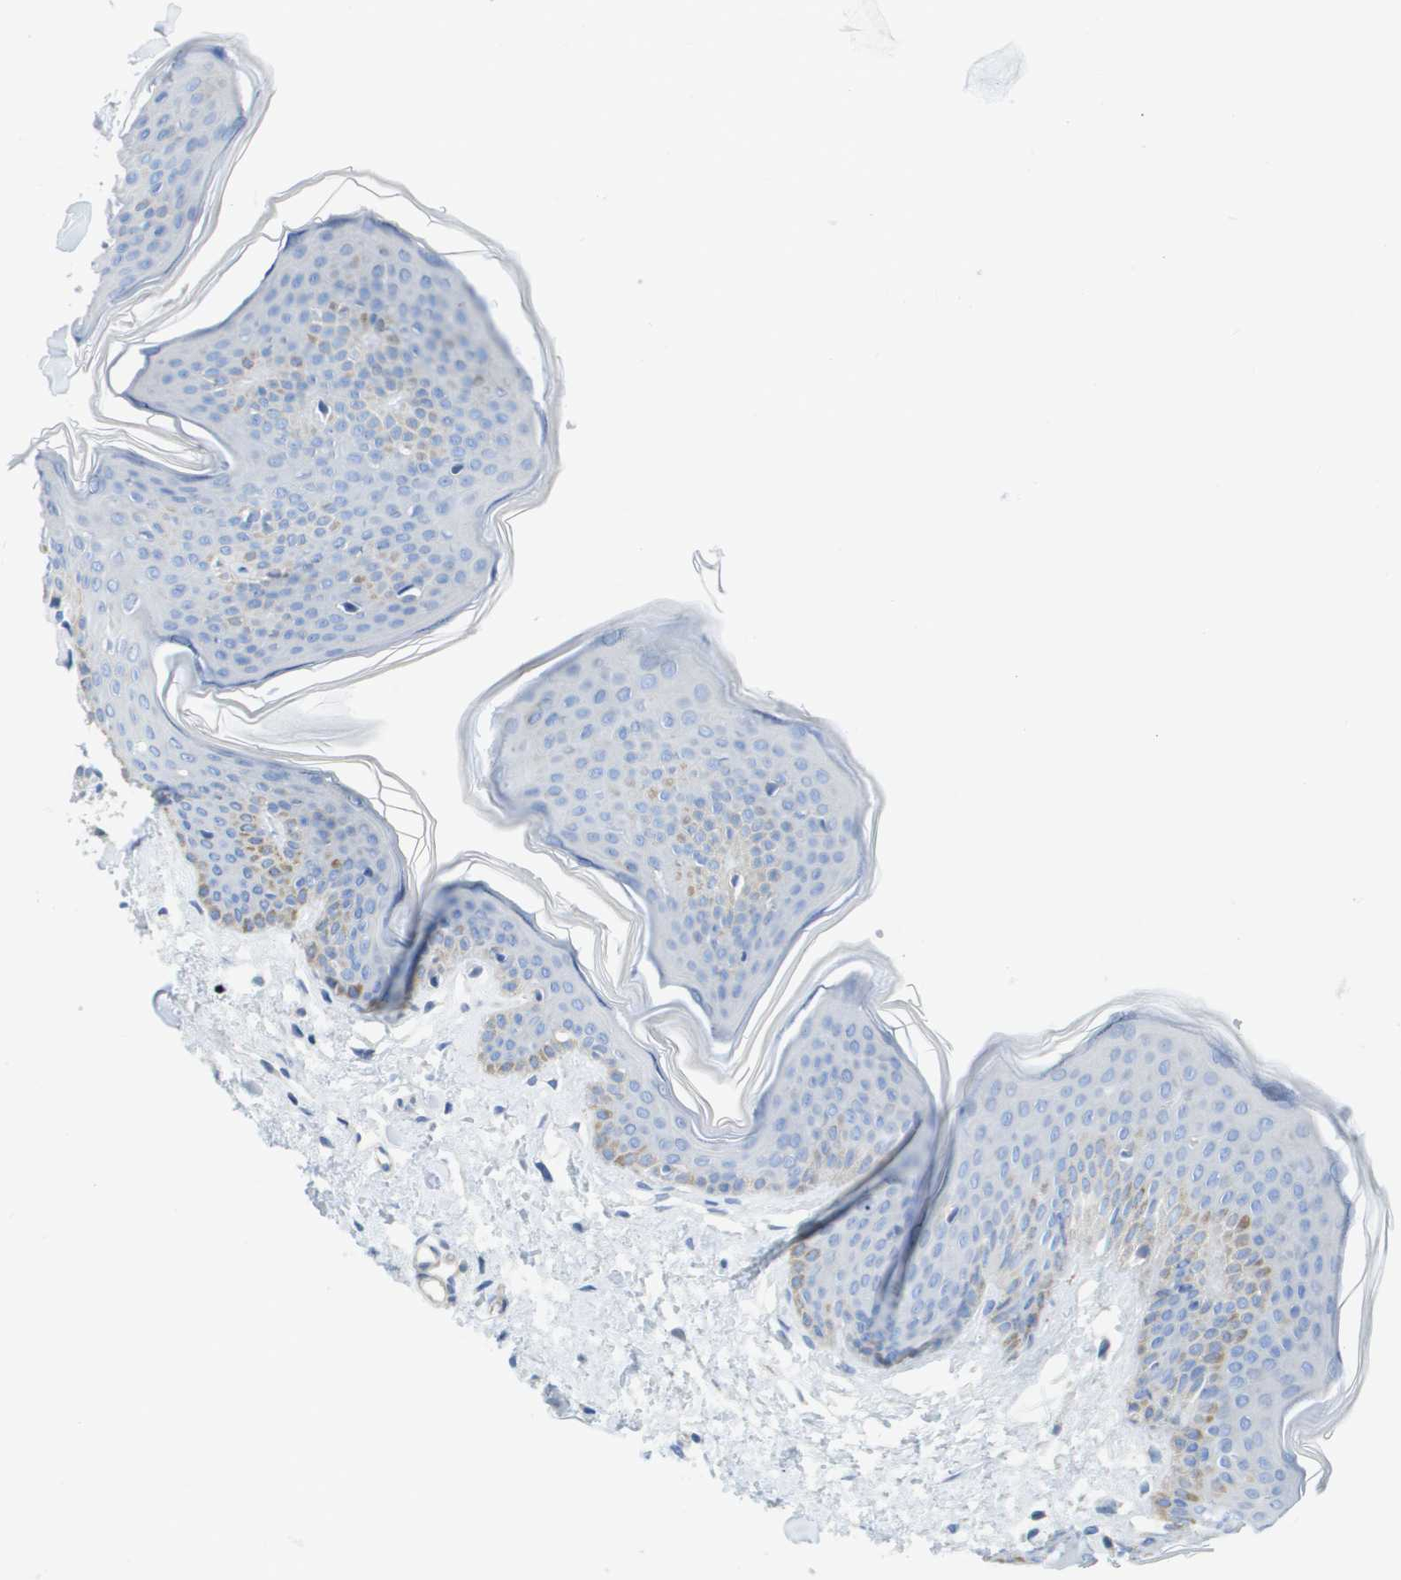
{"staining": {"intensity": "negative", "quantity": "none", "location": "none"}, "tissue": "skin", "cell_type": "Fibroblasts", "image_type": "normal", "snomed": [{"axis": "morphology", "description": "Normal tissue, NOS"}, {"axis": "topography", "description": "Skin"}], "caption": "Photomicrograph shows no significant protein positivity in fibroblasts of benign skin. (DAB immunohistochemistry with hematoxylin counter stain).", "gene": "MYL3", "patient": {"sex": "female", "age": 17}}